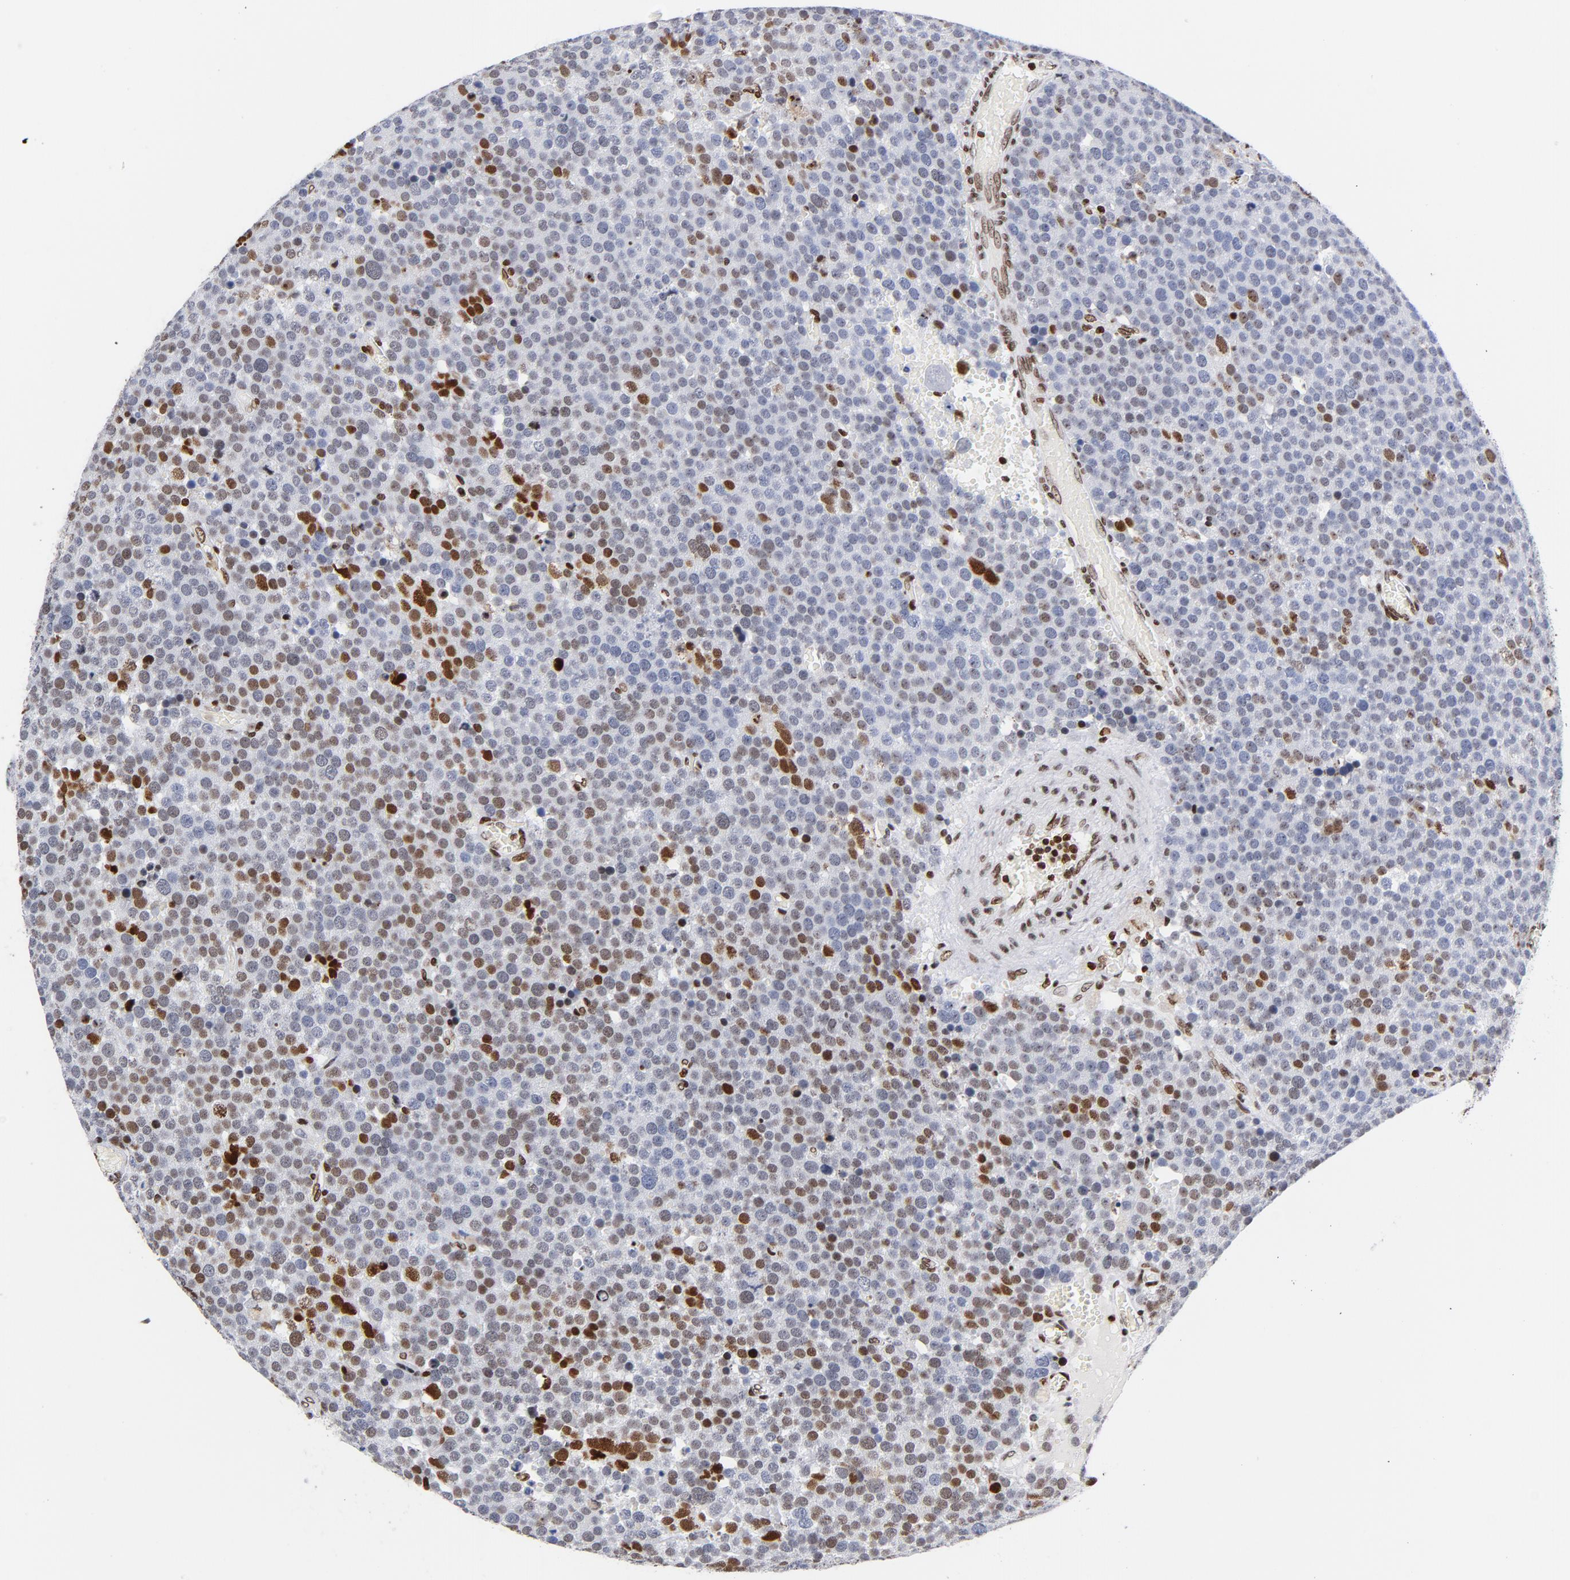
{"staining": {"intensity": "moderate", "quantity": "25%-75%", "location": "nuclear"}, "tissue": "testis cancer", "cell_type": "Tumor cells", "image_type": "cancer", "snomed": [{"axis": "morphology", "description": "Seminoma, NOS"}, {"axis": "topography", "description": "Testis"}], "caption": "Testis seminoma stained with a protein marker exhibits moderate staining in tumor cells.", "gene": "TOP2B", "patient": {"sex": "male", "age": 71}}